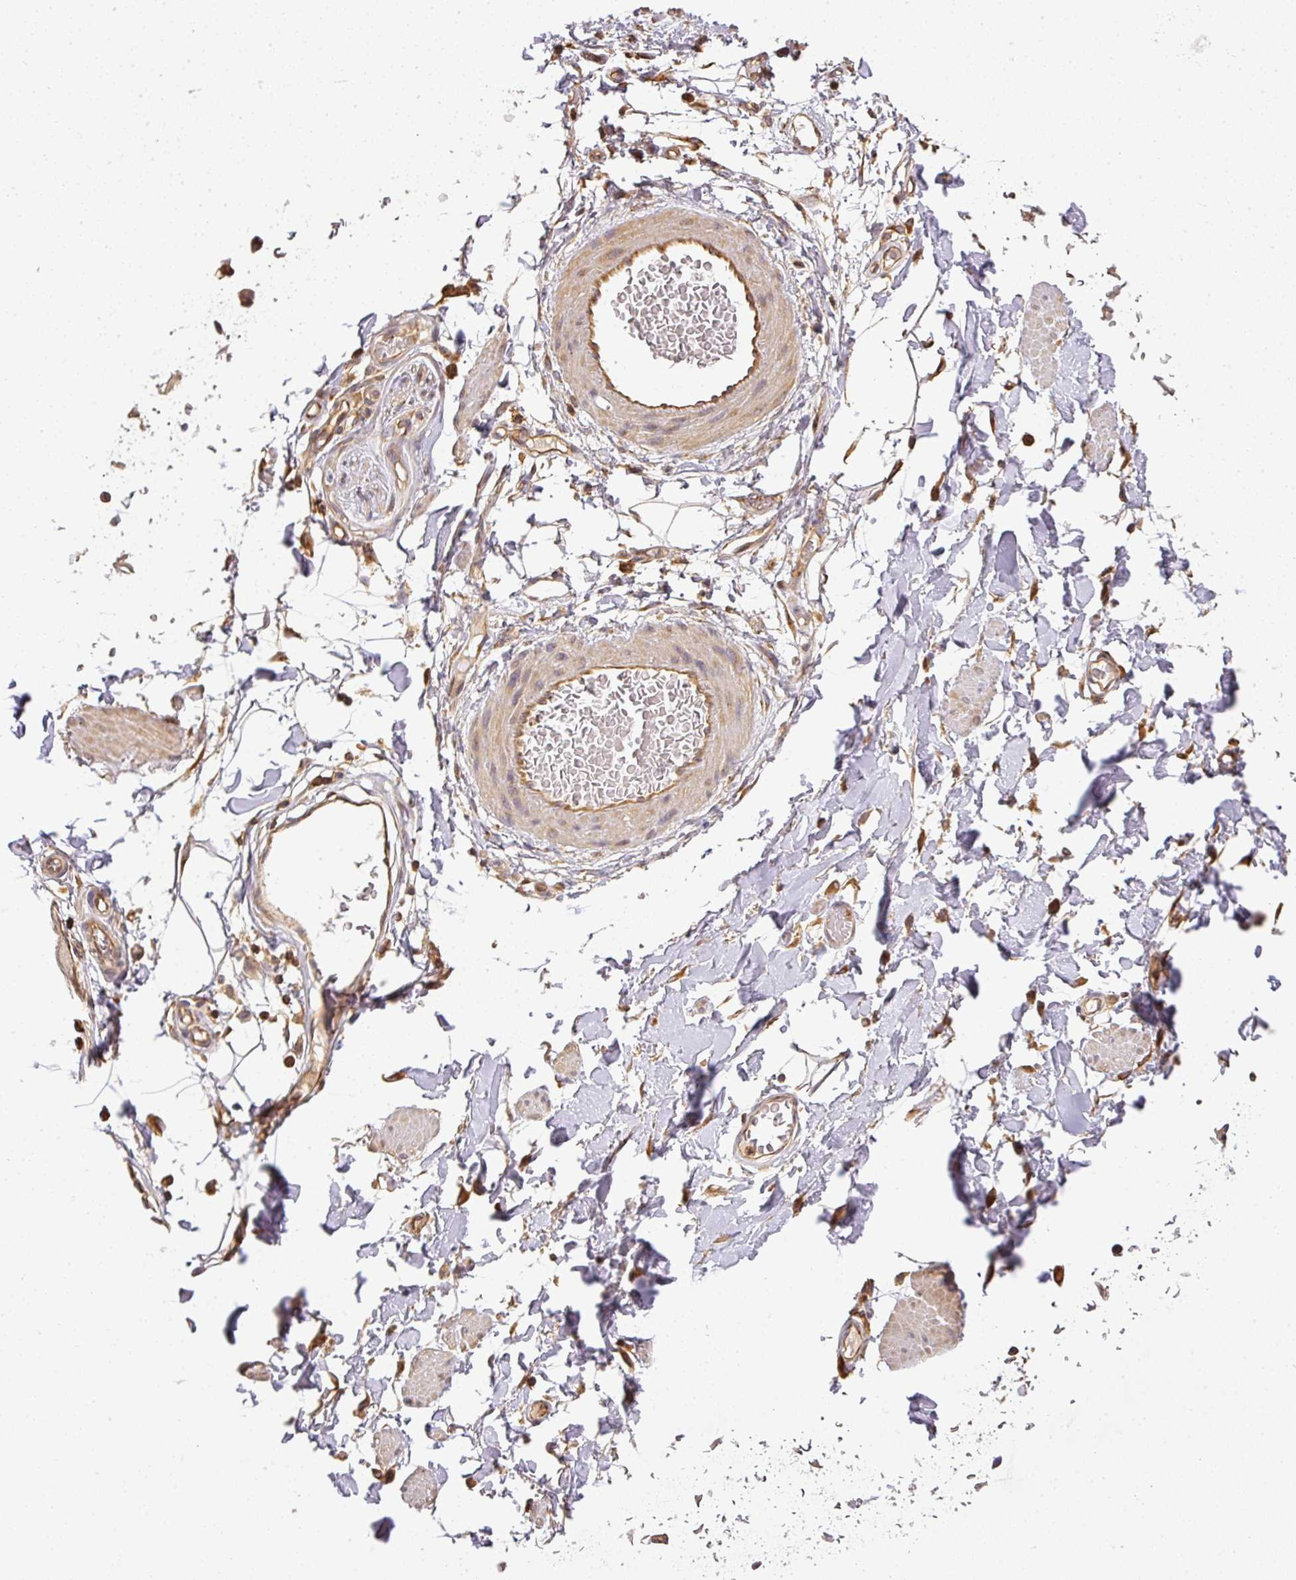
{"staining": {"intensity": "moderate", "quantity": "<25%", "location": "cytoplasmic/membranous"}, "tissue": "adipose tissue", "cell_type": "Adipocytes", "image_type": "normal", "snomed": [{"axis": "morphology", "description": "Normal tissue, NOS"}, {"axis": "topography", "description": "Vulva"}, {"axis": "topography", "description": "Peripheral nerve tissue"}], "caption": "High-magnification brightfield microscopy of benign adipose tissue stained with DAB (3,3'-diaminobenzidine) (brown) and counterstained with hematoxylin (blue). adipocytes exhibit moderate cytoplasmic/membranous positivity is seen in approximately<25% of cells.", "gene": "TCL1B", "patient": {"sex": "female", "age": 68}}